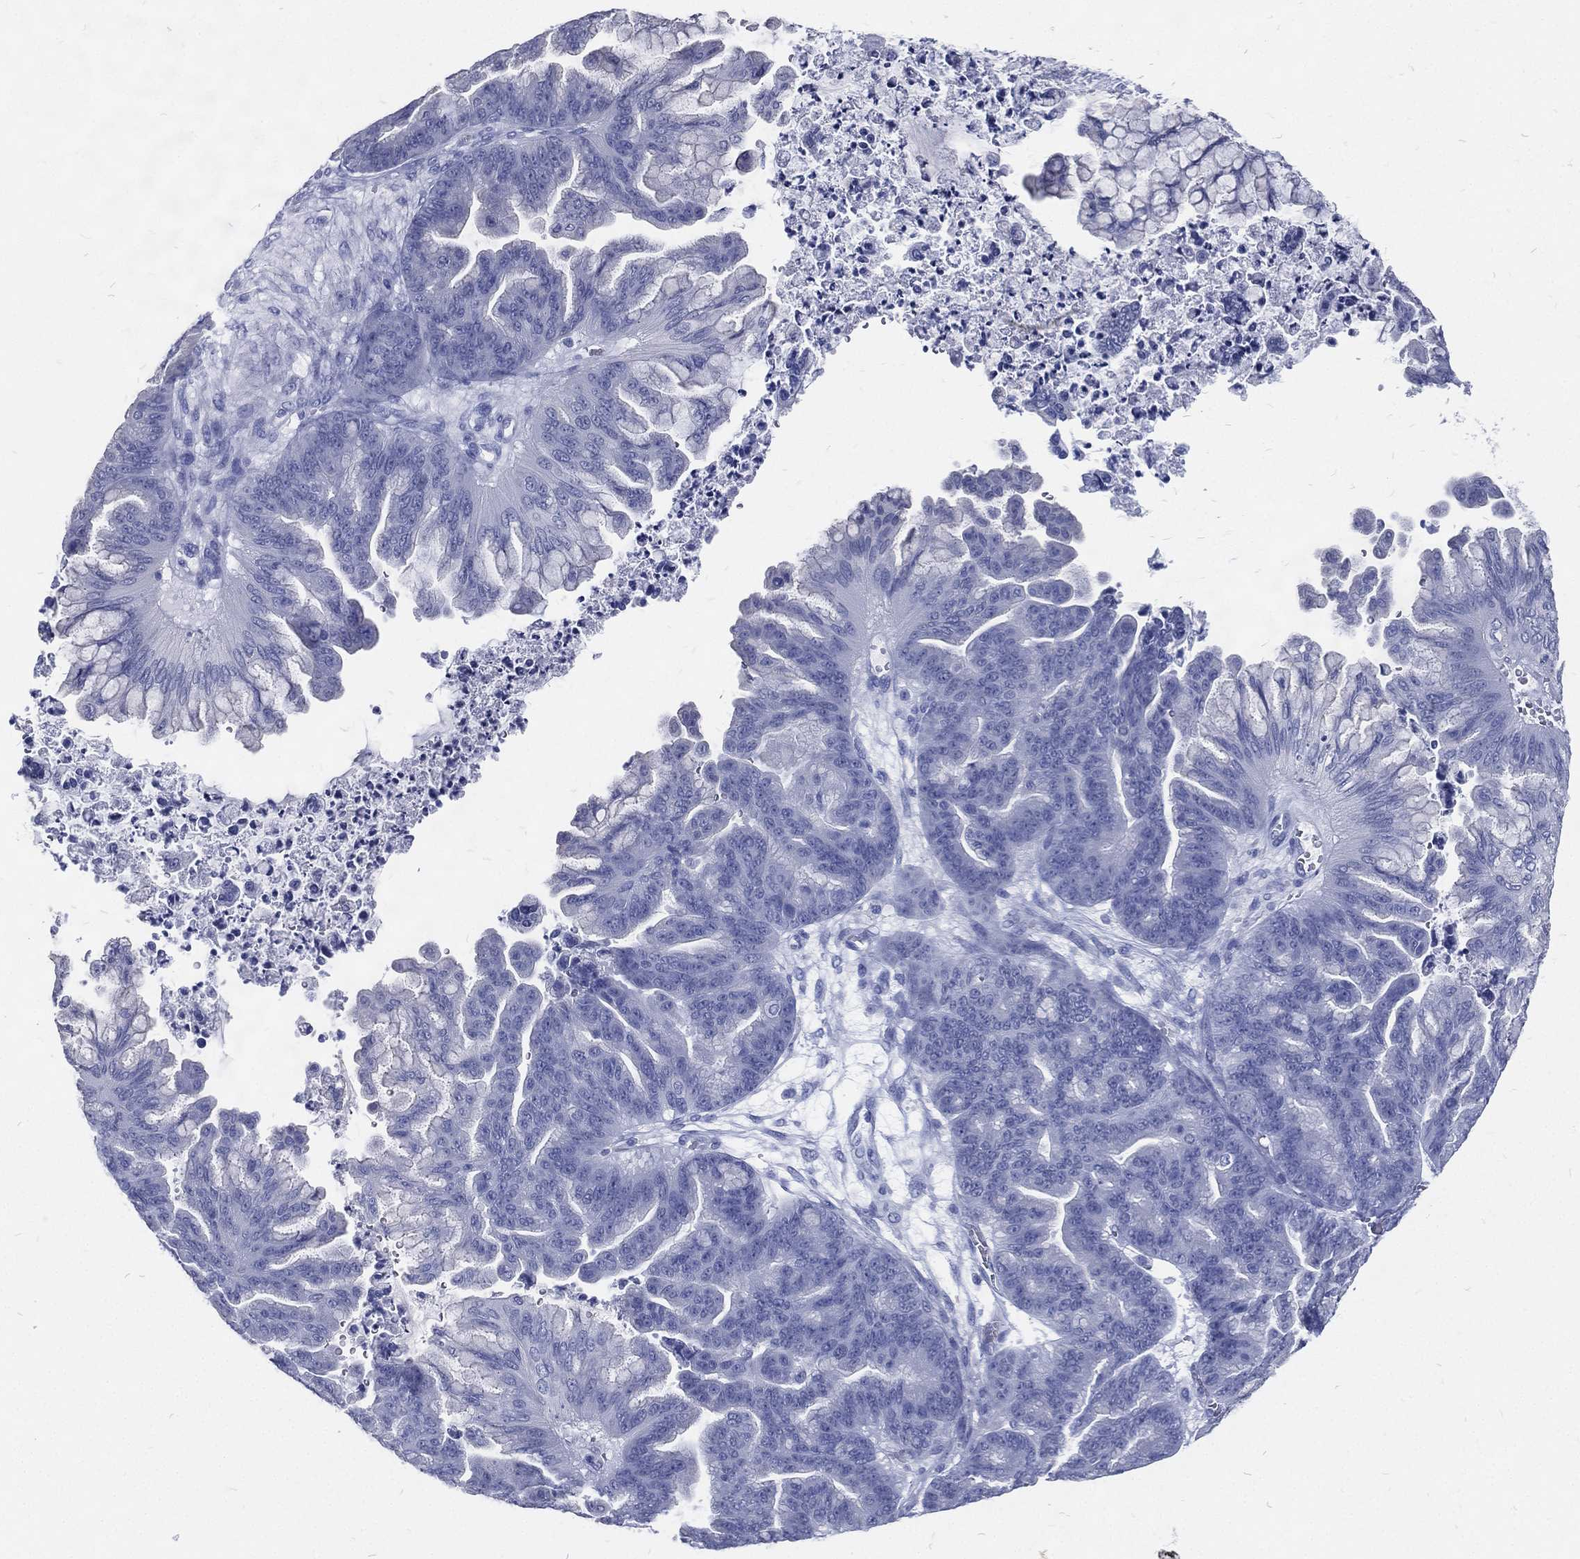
{"staining": {"intensity": "negative", "quantity": "none", "location": "none"}, "tissue": "ovarian cancer", "cell_type": "Tumor cells", "image_type": "cancer", "snomed": [{"axis": "morphology", "description": "Cystadenocarcinoma, mucinous, NOS"}, {"axis": "topography", "description": "Ovary"}], "caption": "IHC photomicrograph of human mucinous cystadenocarcinoma (ovarian) stained for a protein (brown), which shows no staining in tumor cells. (DAB (3,3'-diaminobenzidine) immunohistochemistry (IHC) with hematoxylin counter stain).", "gene": "RSPH4A", "patient": {"sex": "female", "age": 67}}